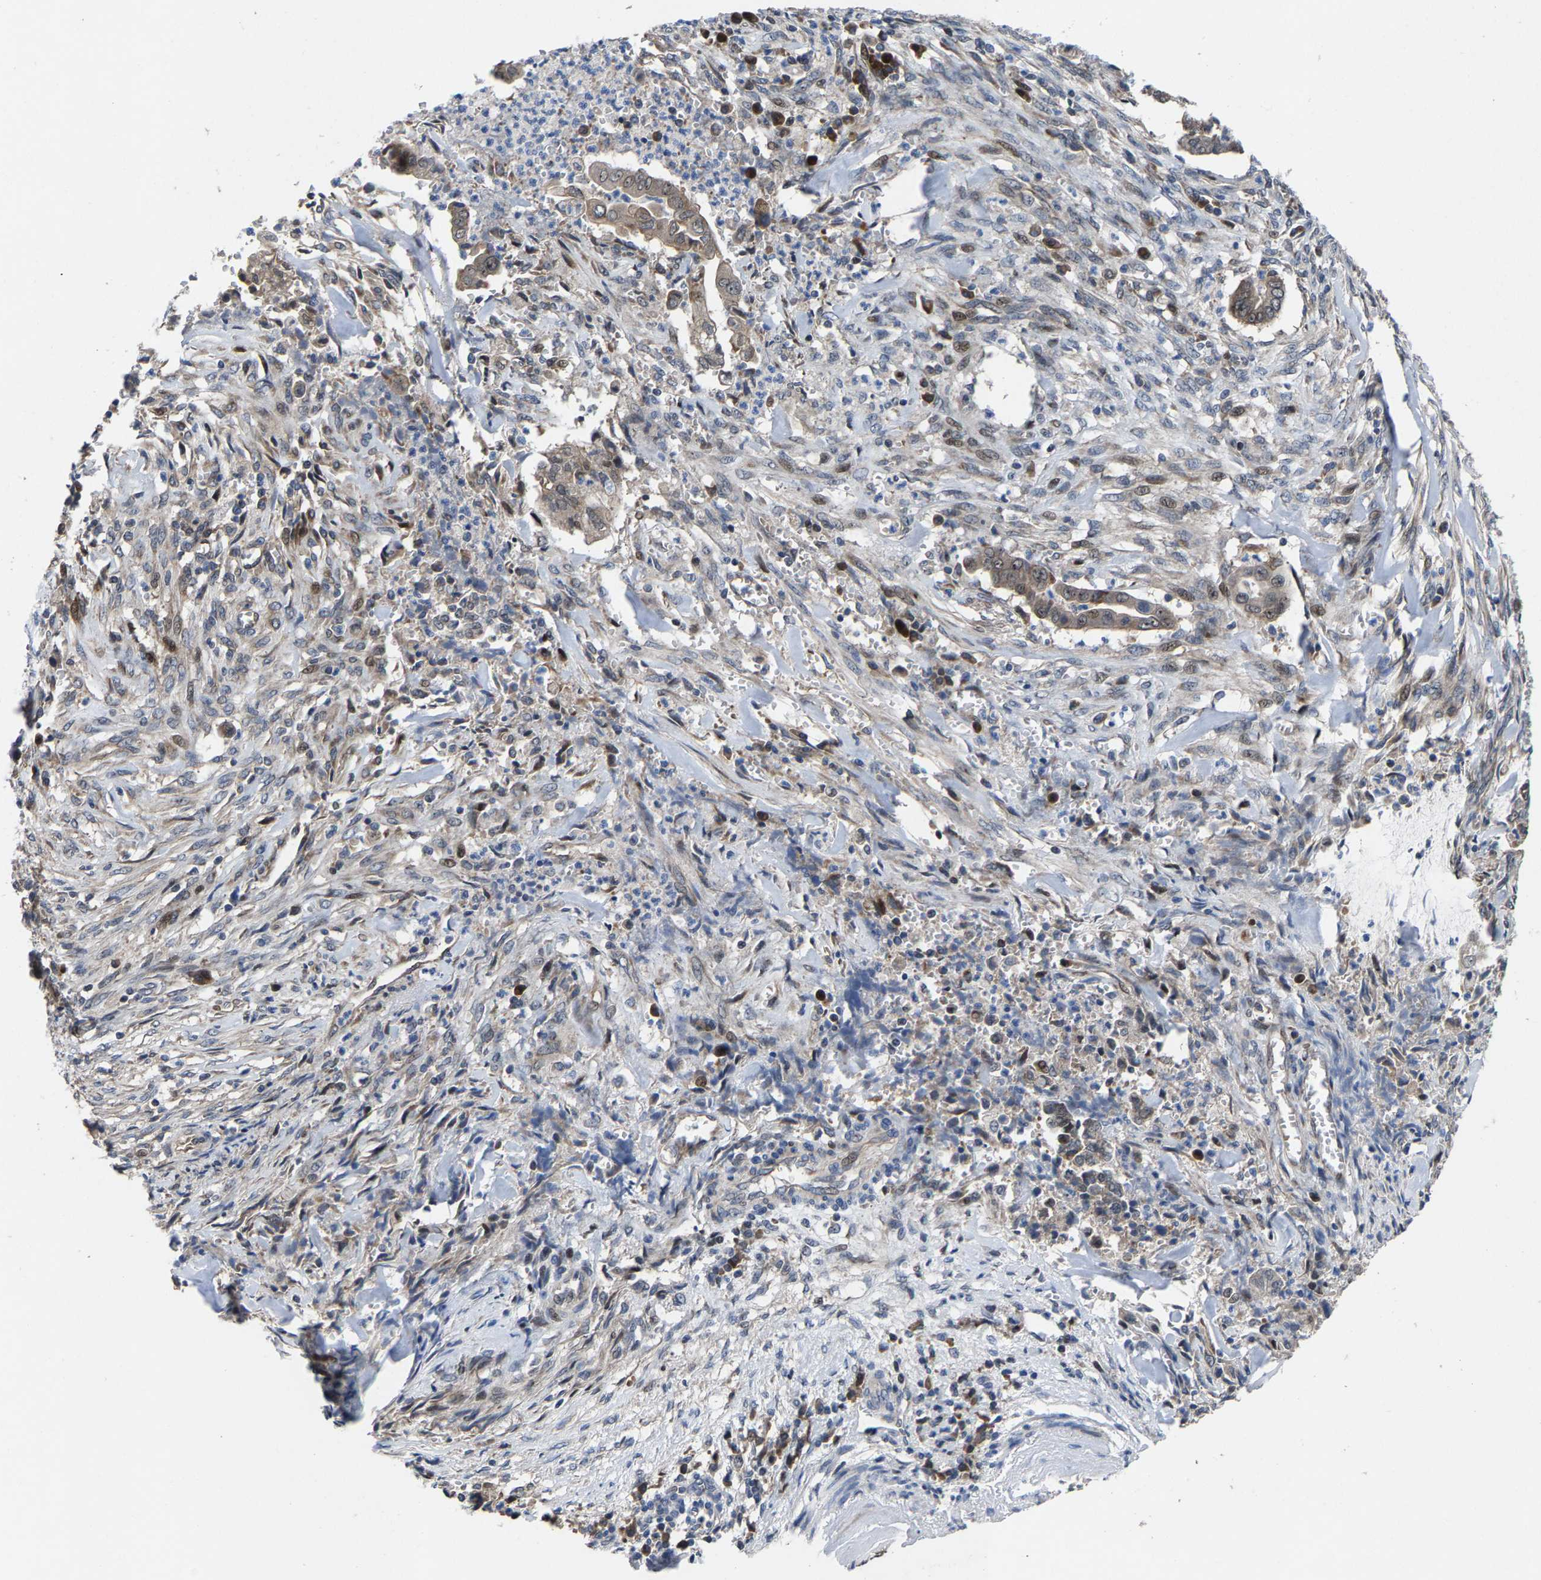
{"staining": {"intensity": "weak", "quantity": "<25%", "location": "cytoplasmic/membranous"}, "tissue": "cervical cancer", "cell_type": "Tumor cells", "image_type": "cancer", "snomed": [{"axis": "morphology", "description": "Adenocarcinoma, NOS"}, {"axis": "topography", "description": "Cervix"}], "caption": "This is an IHC histopathology image of human adenocarcinoma (cervical). There is no staining in tumor cells.", "gene": "HAUS6", "patient": {"sex": "female", "age": 44}}